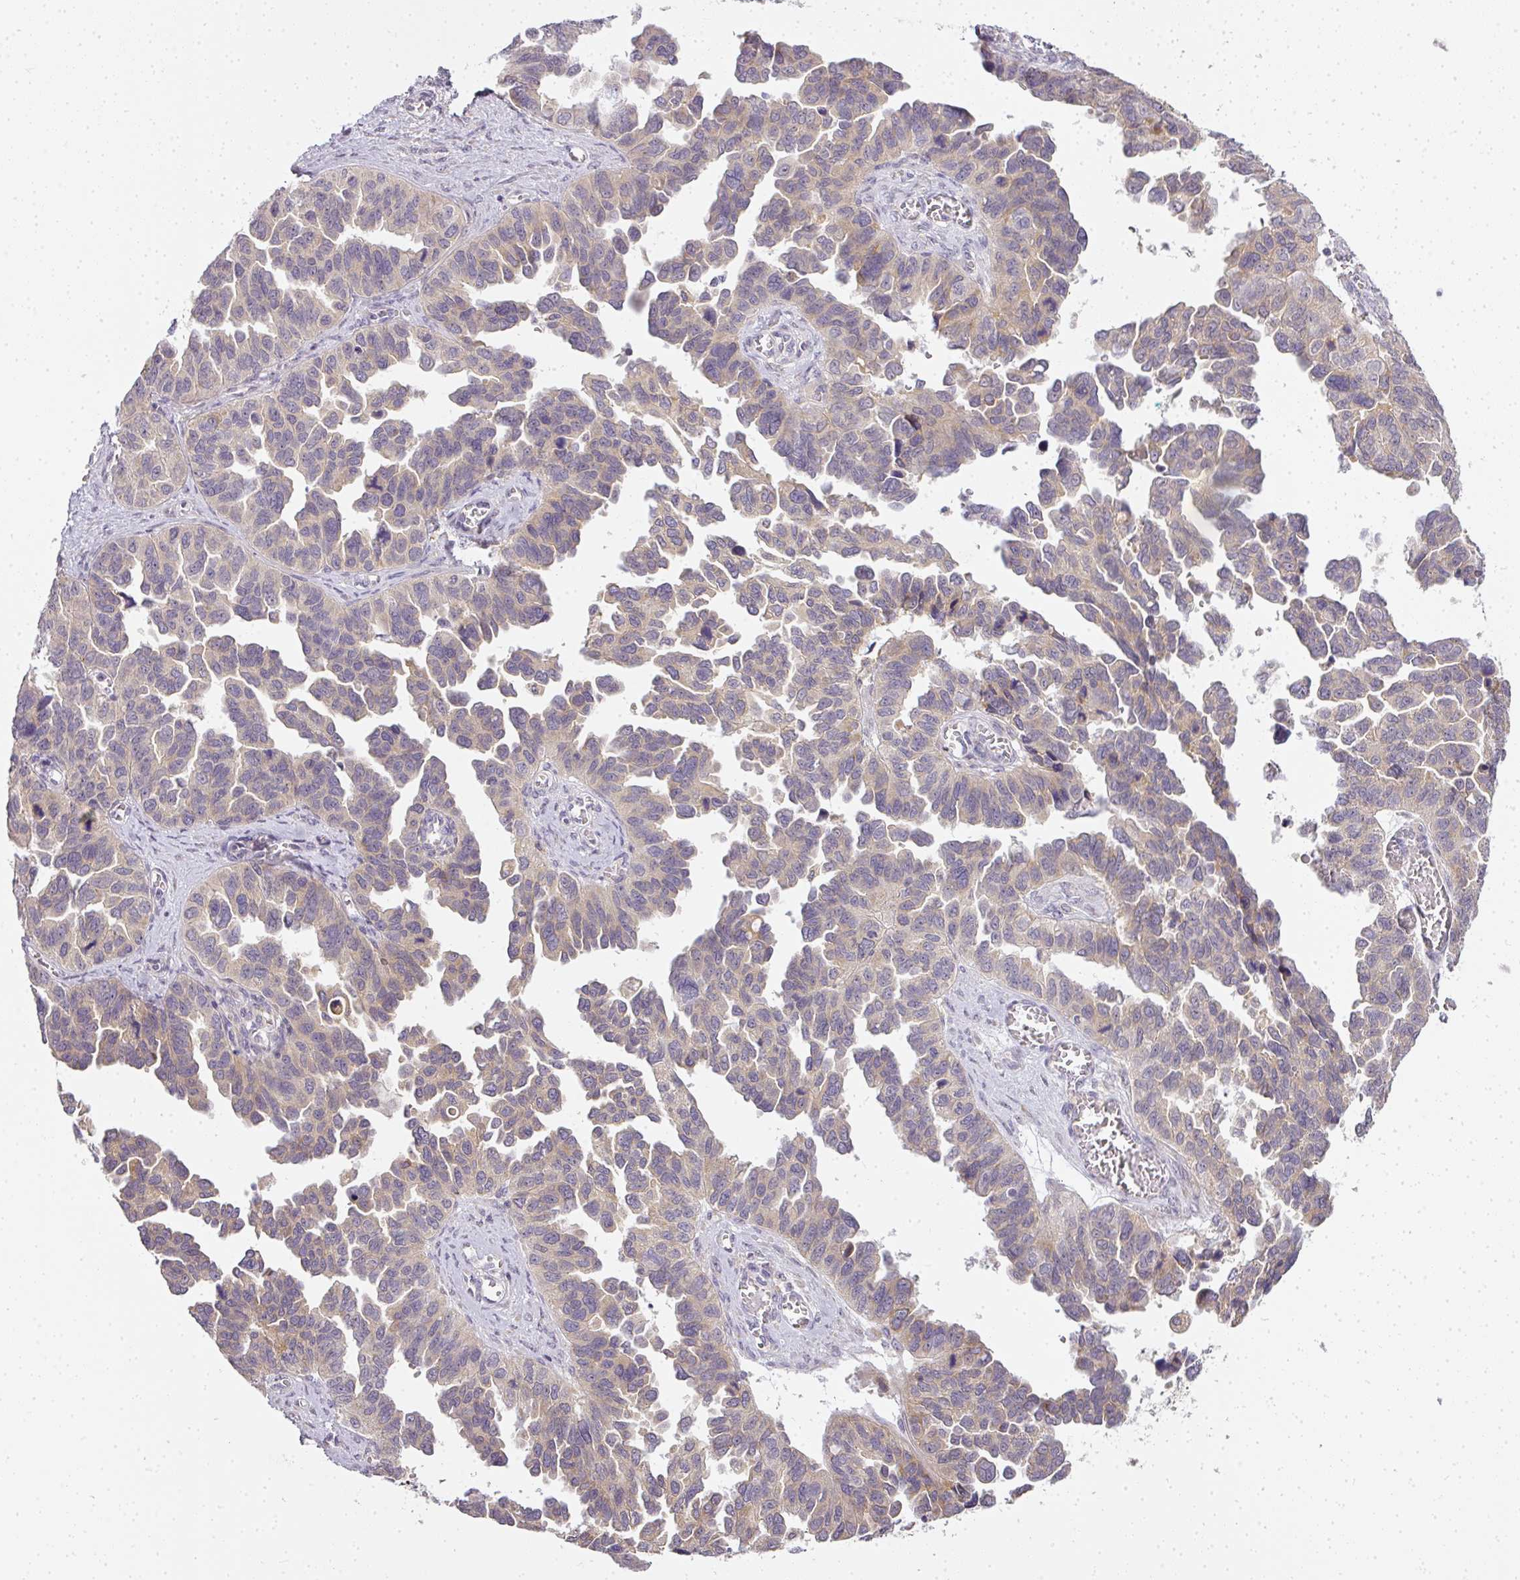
{"staining": {"intensity": "weak", "quantity": "<25%", "location": "cytoplasmic/membranous"}, "tissue": "ovarian cancer", "cell_type": "Tumor cells", "image_type": "cancer", "snomed": [{"axis": "morphology", "description": "Cystadenocarcinoma, serous, NOS"}, {"axis": "topography", "description": "Ovary"}], "caption": "High power microscopy photomicrograph of an immunohistochemistry micrograph of ovarian serous cystadenocarcinoma, revealing no significant positivity in tumor cells.", "gene": "MED19", "patient": {"sex": "female", "age": 64}}